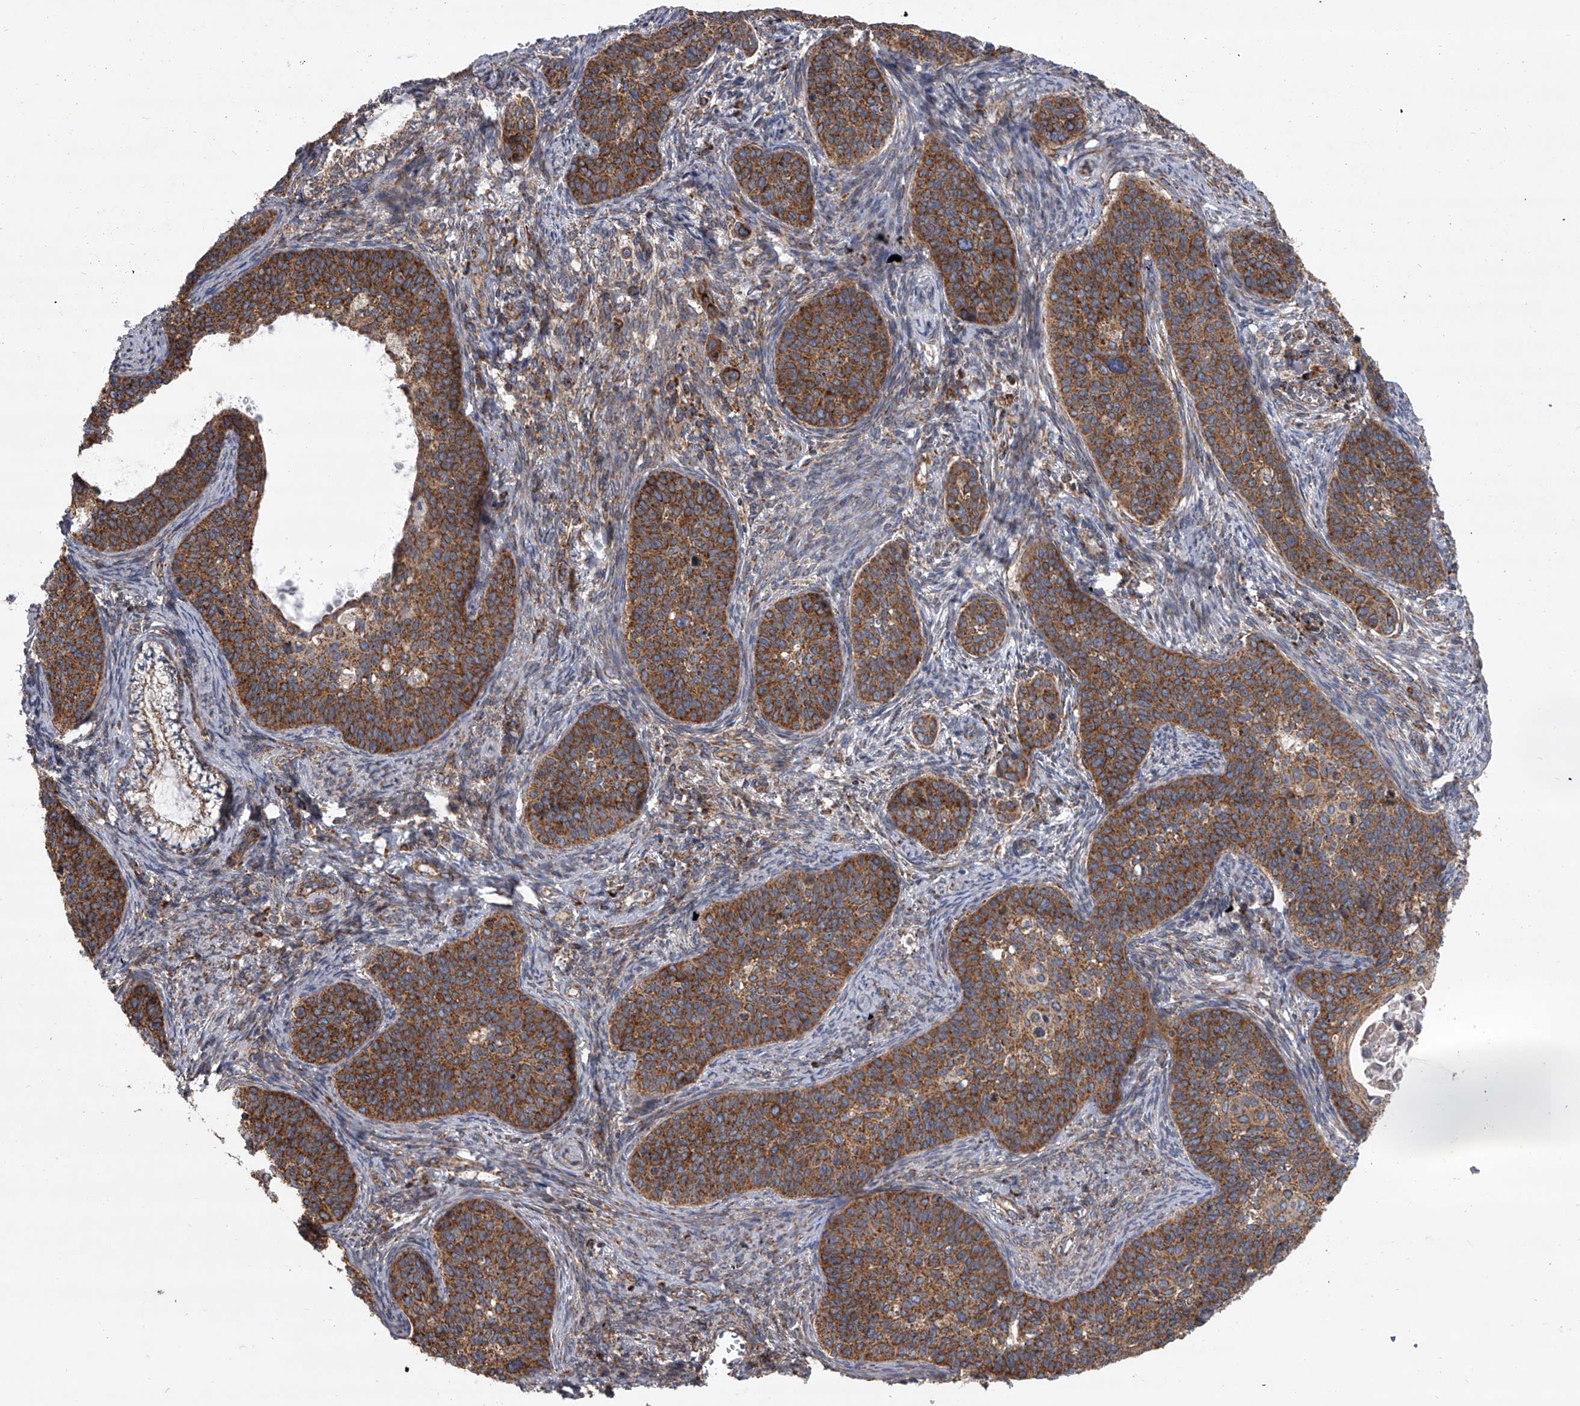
{"staining": {"intensity": "moderate", "quantity": ">75%", "location": "cytoplasmic/membranous"}, "tissue": "cervical cancer", "cell_type": "Tumor cells", "image_type": "cancer", "snomed": [{"axis": "morphology", "description": "Squamous cell carcinoma, NOS"}, {"axis": "topography", "description": "Cervix"}], "caption": "Protein expression analysis of cervical squamous cell carcinoma exhibits moderate cytoplasmic/membranous positivity in approximately >75% of tumor cells. (IHC, brightfield microscopy, high magnification).", "gene": "ZC3H15", "patient": {"sex": "female", "age": 33}}